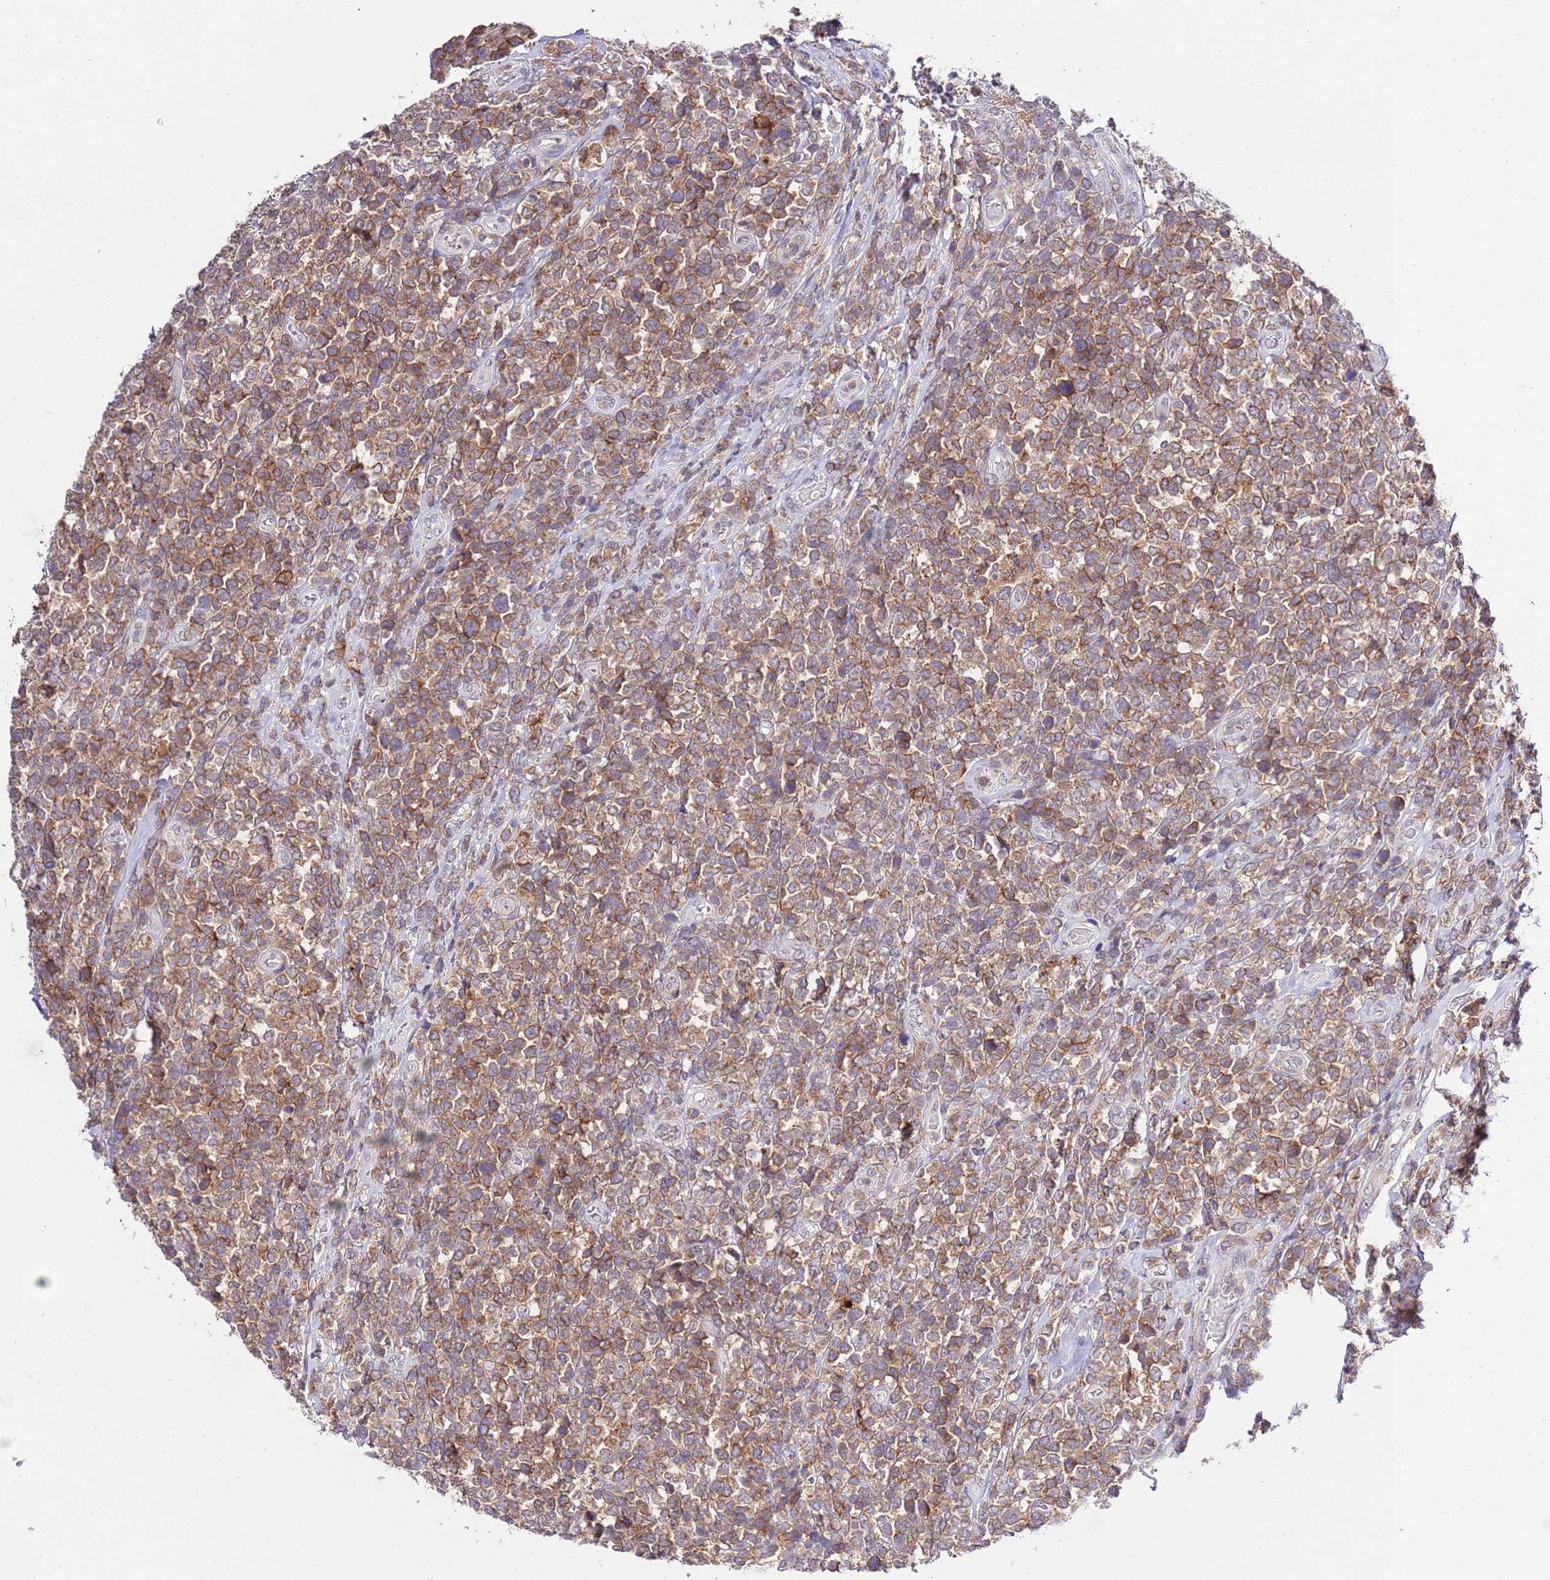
{"staining": {"intensity": "moderate", "quantity": ">75%", "location": "cytoplasmic/membranous"}, "tissue": "lymphoma", "cell_type": "Tumor cells", "image_type": "cancer", "snomed": [{"axis": "morphology", "description": "Malignant lymphoma, non-Hodgkin's type, High grade"}, {"axis": "topography", "description": "Soft tissue"}], "caption": "Moderate cytoplasmic/membranous positivity for a protein is present in approximately >75% of tumor cells of lymphoma using immunohistochemistry (IHC).", "gene": "EFHD1", "patient": {"sex": "female", "age": 56}}